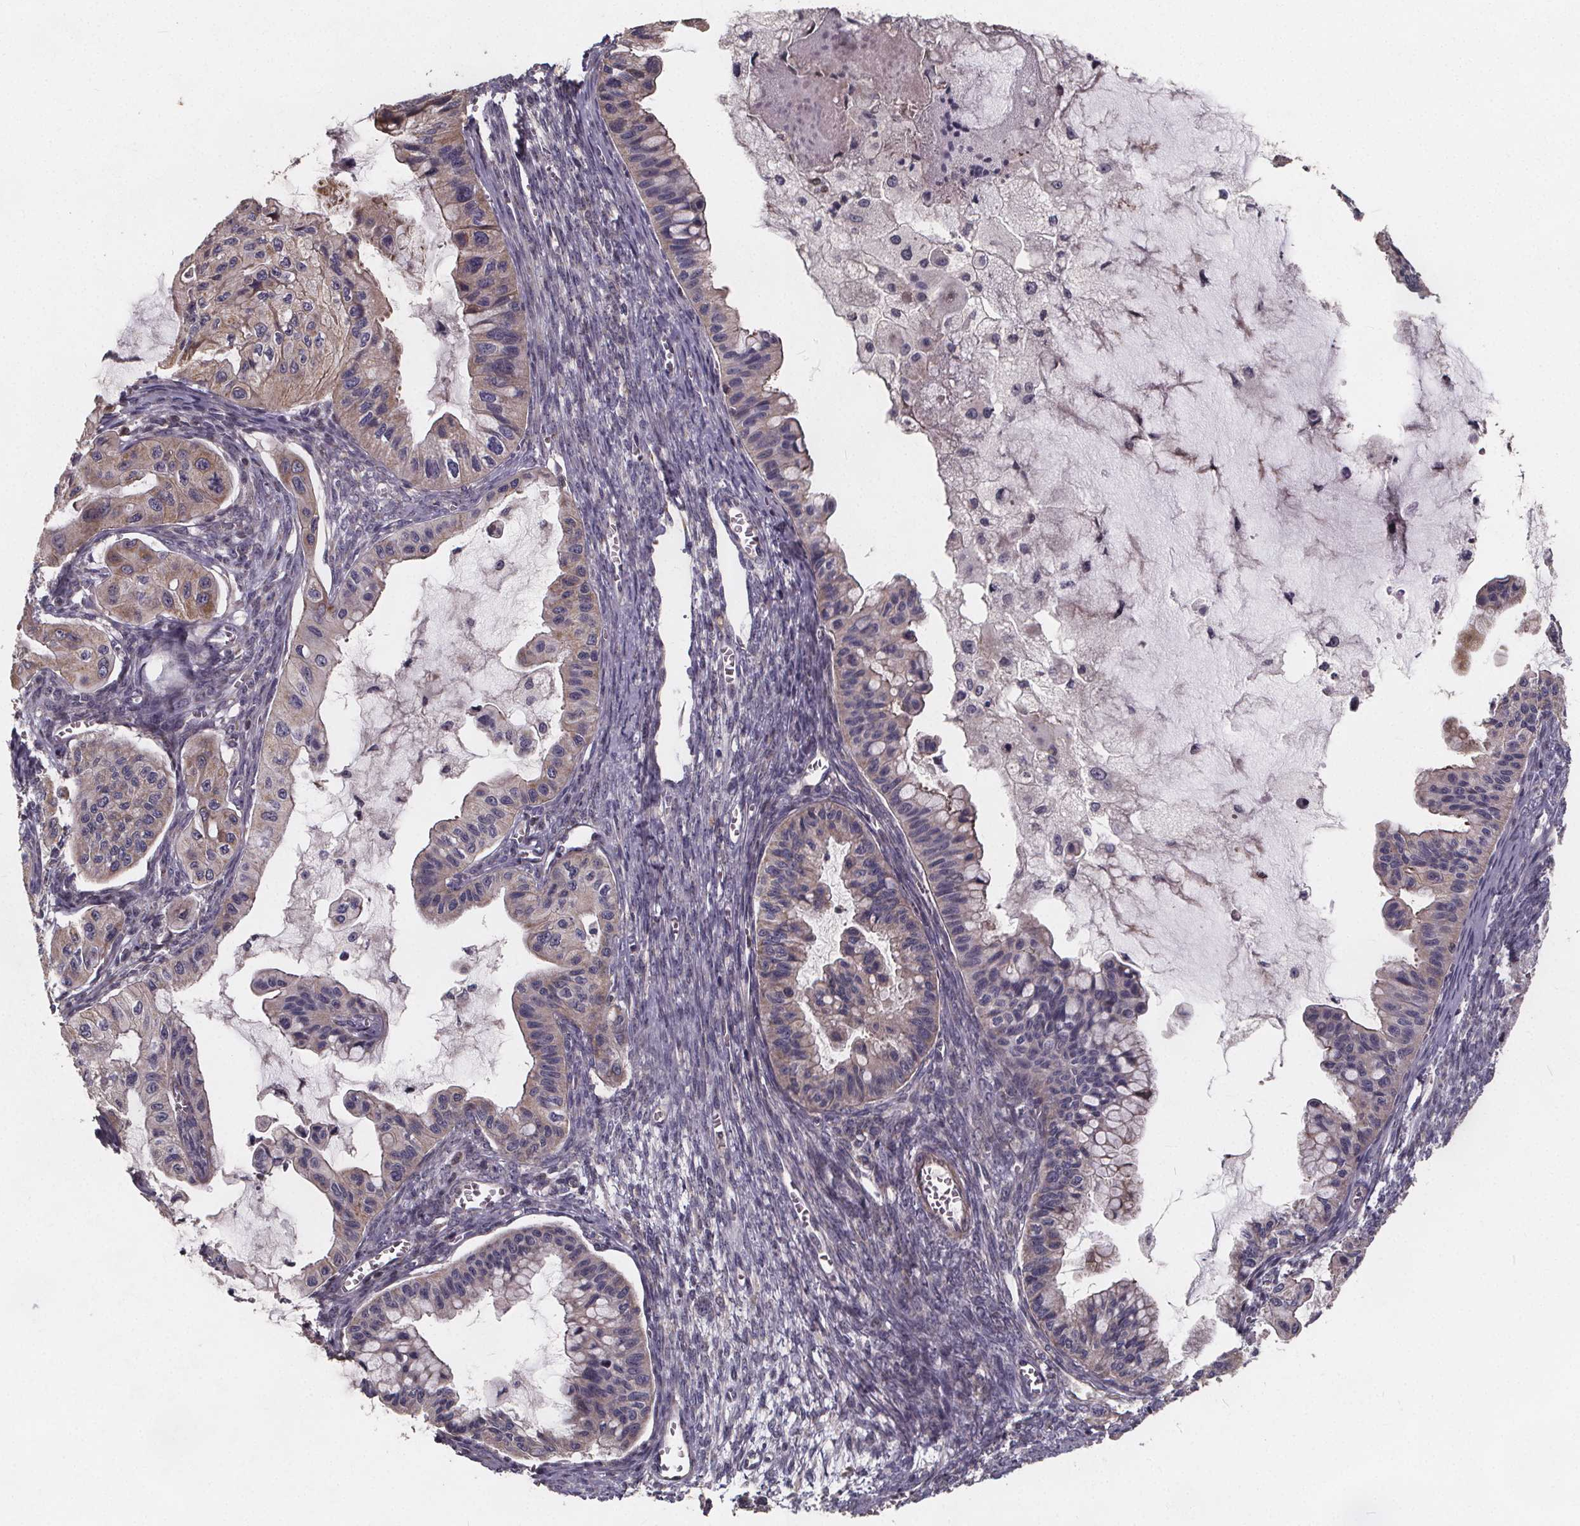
{"staining": {"intensity": "weak", "quantity": "25%-75%", "location": "cytoplasmic/membranous"}, "tissue": "ovarian cancer", "cell_type": "Tumor cells", "image_type": "cancer", "snomed": [{"axis": "morphology", "description": "Cystadenocarcinoma, mucinous, NOS"}, {"axis": "topography", "description": "Ovary"}], "caption": "This is an image of immunohistochemistry staining of ovarian cancer (mucinous cystadenocarcinoma), which shows weak positivity in the cytoplasmic/membranous of tumor cells.", "gene": "YME1L1", "patient": {"sex": "female", "age": 72}}